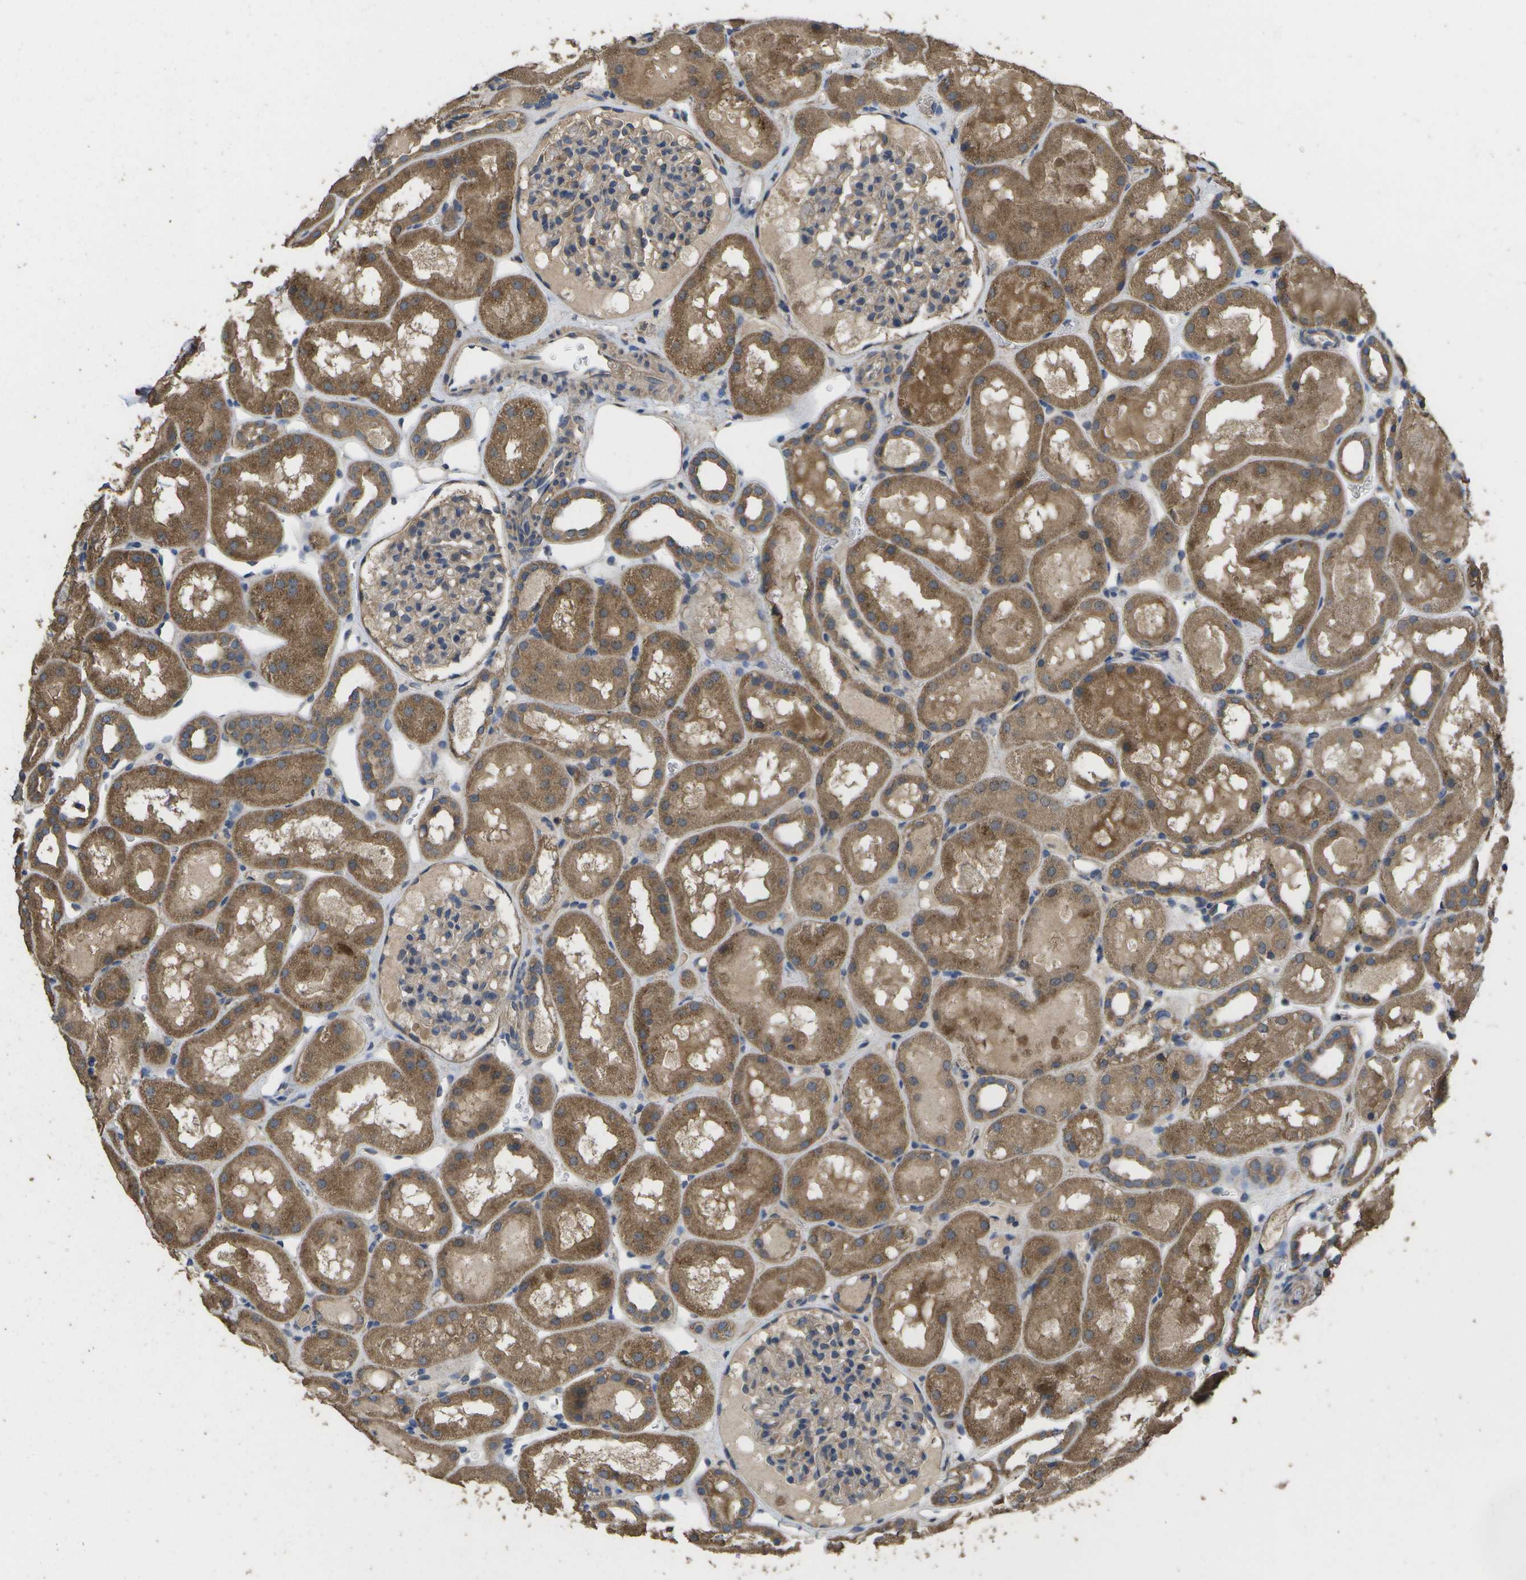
{"staining": {"intensity": "weak", "quantity": ">75%", "location": "cytoplasmic/membranous"}, "tissue": "kidney", "cell_type": "Cells in glomeruli", "image_type": "normal", "snomed": [{"axis": "morphology", "description": "Normal tissue, NOS"}, {"axis": "topography", "description": "Kidney"}, {"axis": "topography", "description": "Urinary bladder"}], "caption": "A low amount of weak cytoplasmic/membranous positivity is identified in approximately >75% of cells in glomeruli in normal kidney. The staining is performed using DAB brown chromogen to label protein expression. The nuclei are counter-stained blue using hematoxylin.", "gene": "SACS", "patient": {"sex": "male", "age": 16}}